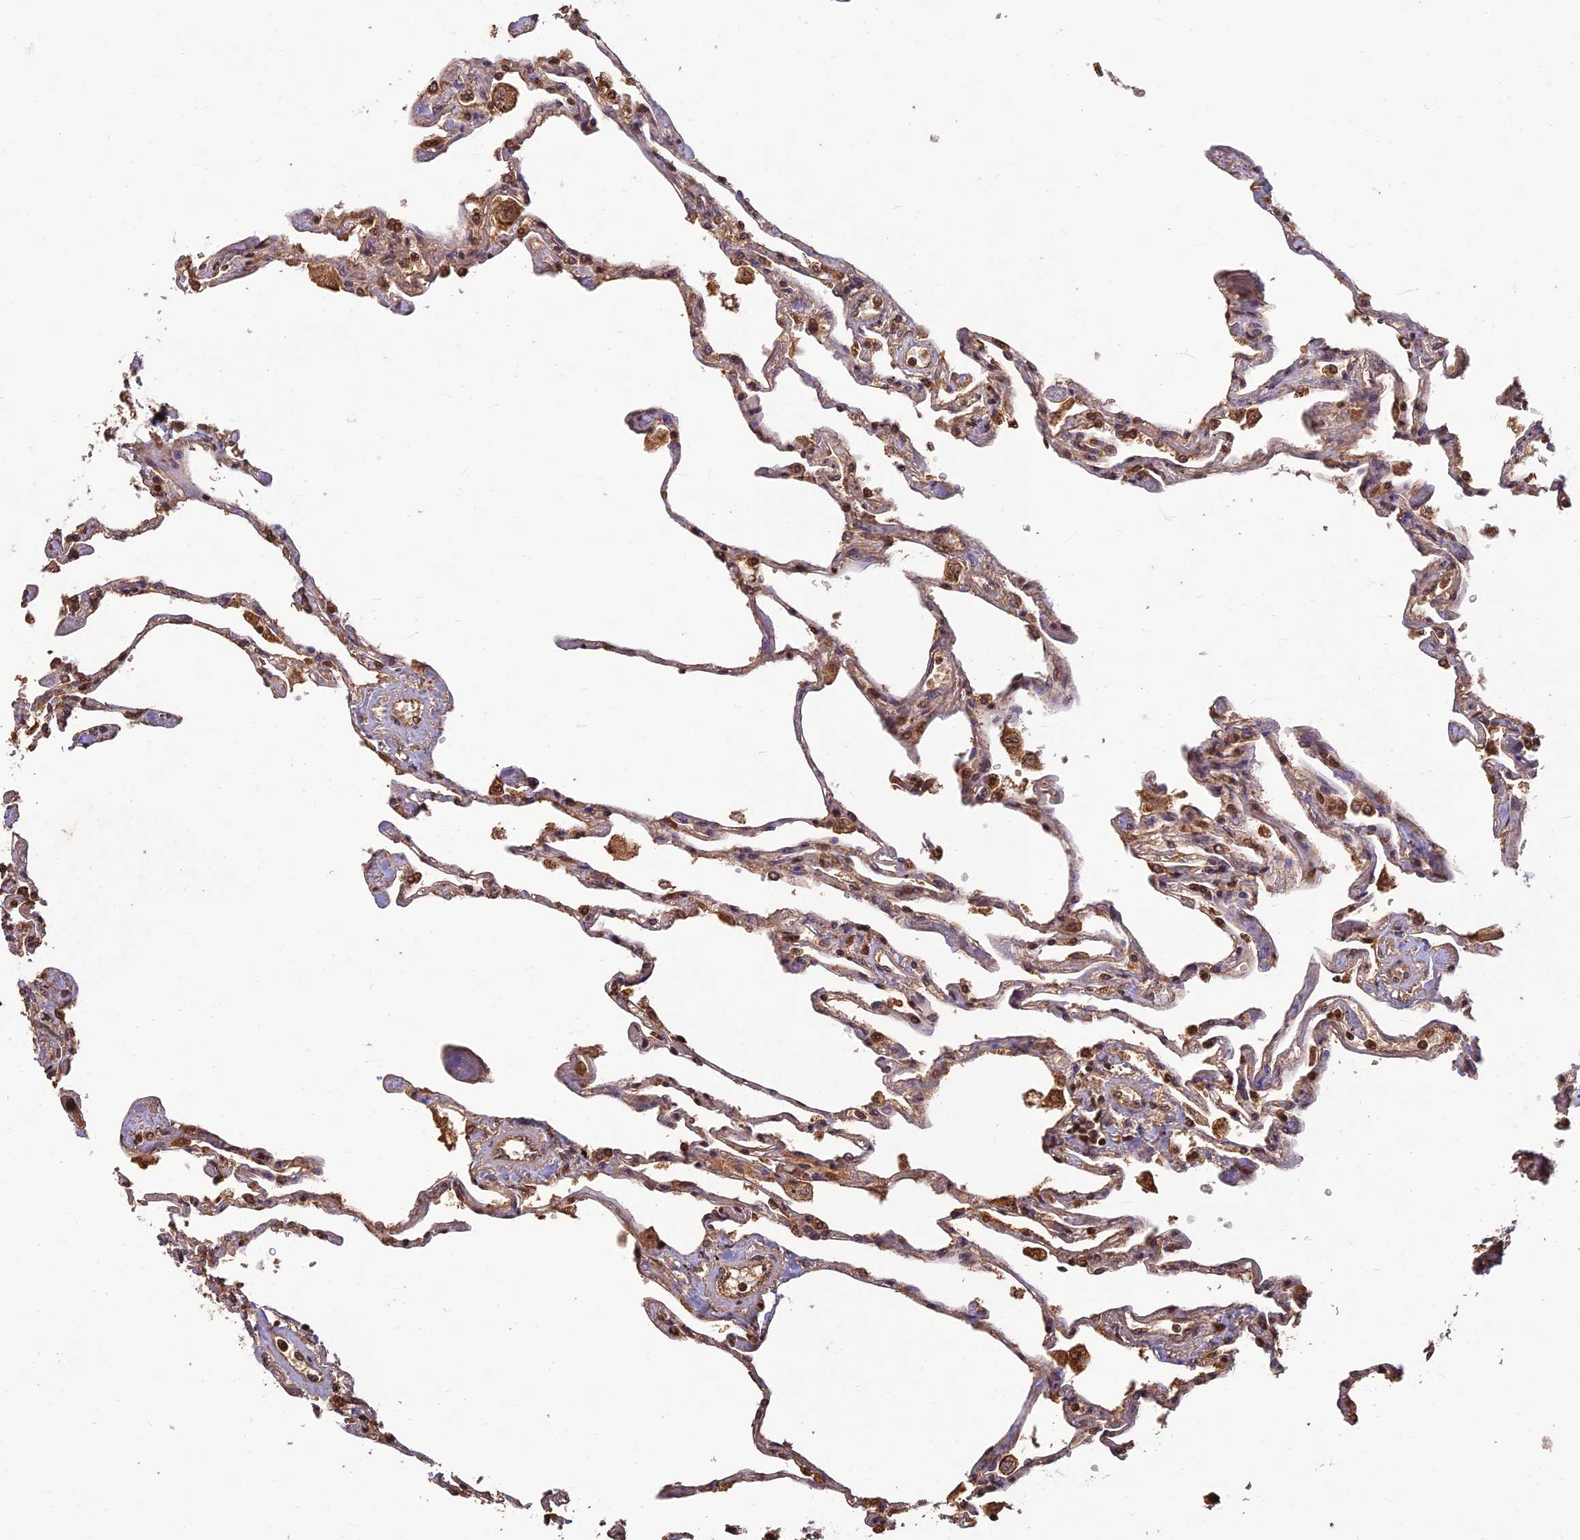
{"staining": {"intensity": "moderate", "quantity": ">75%", "location": "cytoplasmic/membranous"}, "tissue": "lung", "cell_type": "Alveolar cells", "image_type": "normal", "snomed": [{"axis": "morphology", "description": "Normal tissue, NOS"}, {"axis": "topography", "description": "Lung"}], "caption": "This image exhibits IHC staining of unremarkable lung, with medium moderate cytoplasmic/membranous positivity in about >75% of alveolar cells.", "gene": "CORO1C", "patient": {"sex": "female", "age": 67}}